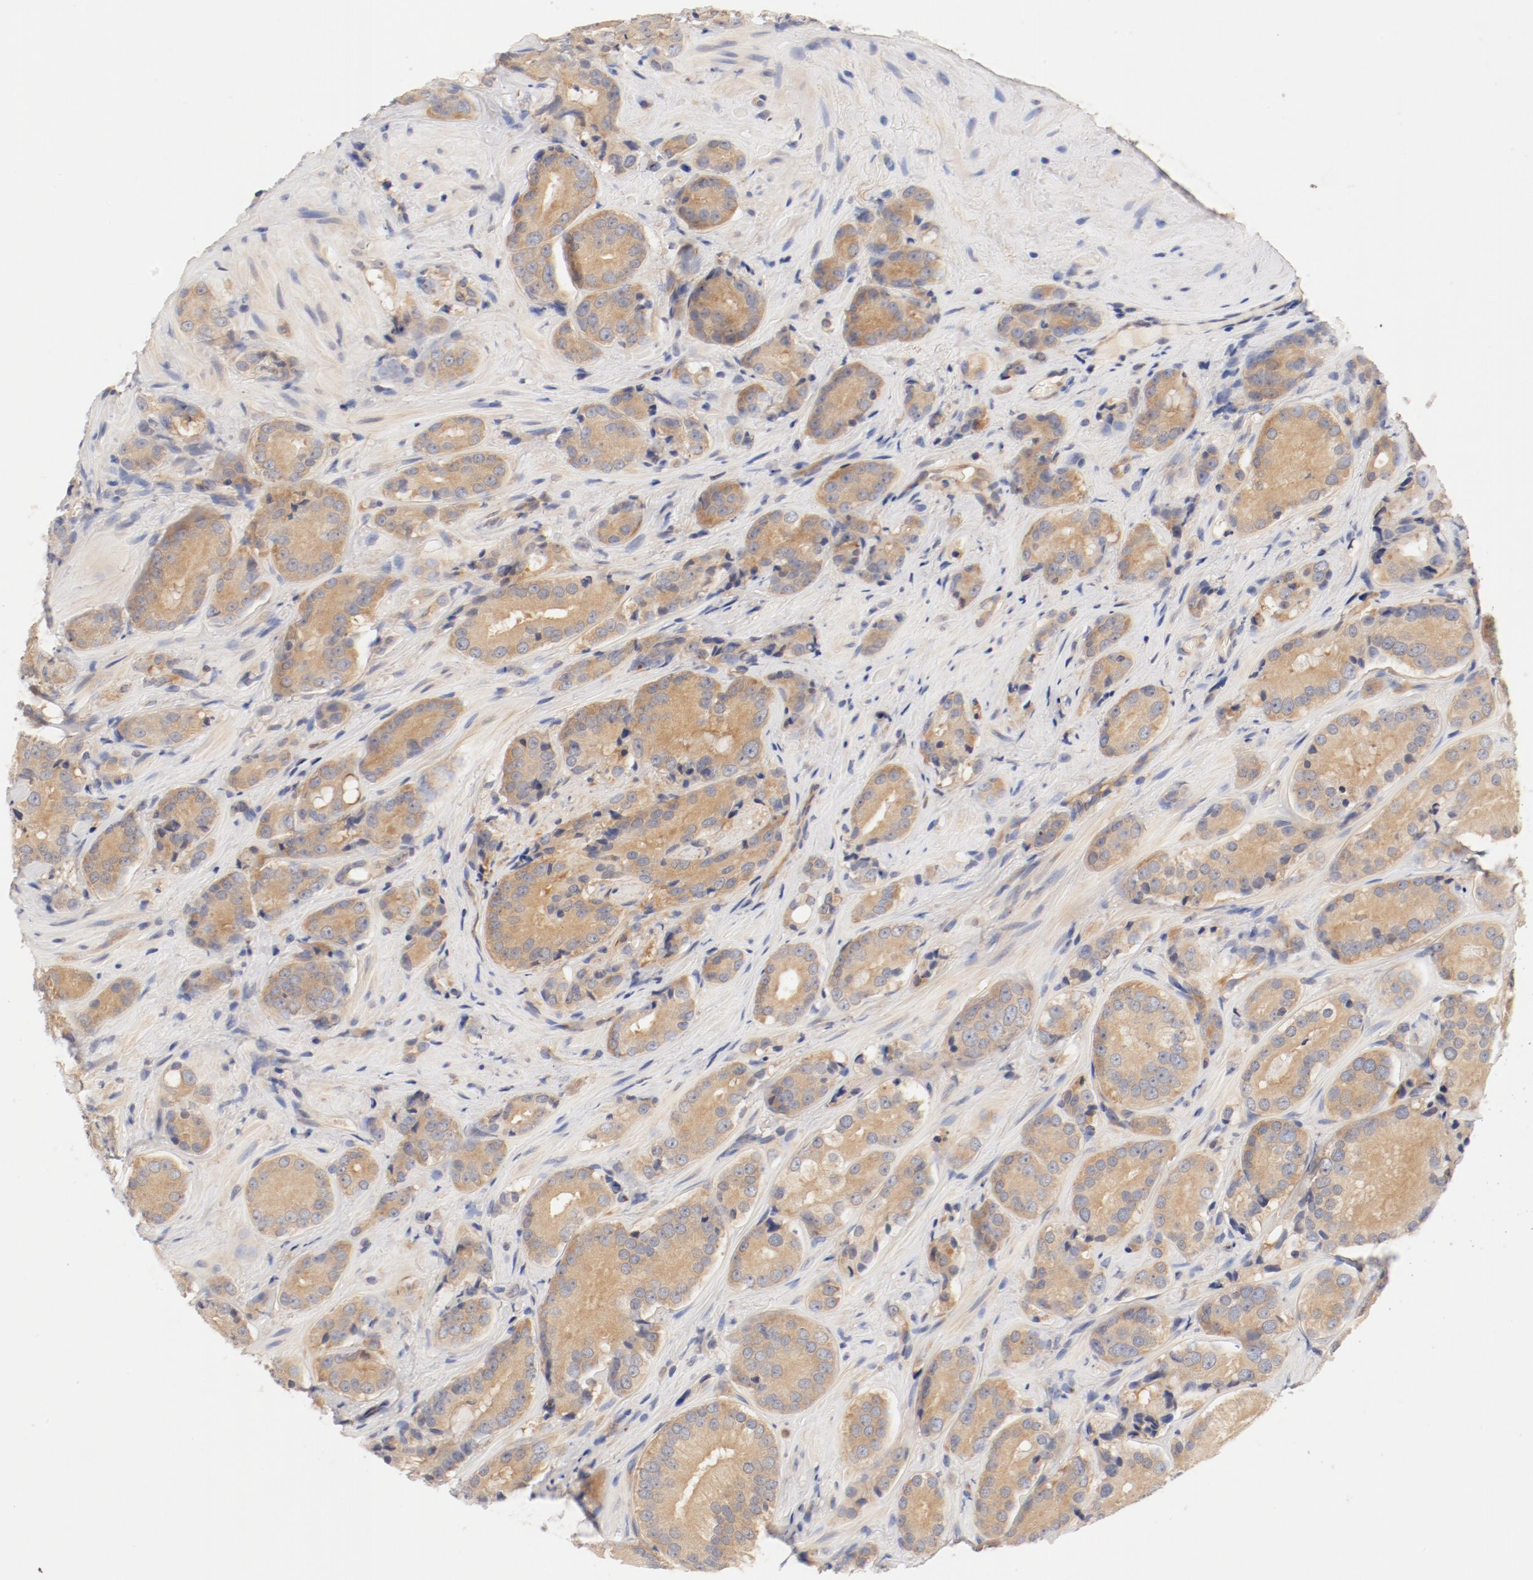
{"staining": {"intensity": "moderate", "quantity": ">75%", "location": "cytoplasmic/membranous"}, "tissue": "prostate cancer", "cell_type": "Tumor cells", "image_type": "cancer", "snomed": [{"axis": "morphology", "description": "Adenocarcinoma, High grade"}, {"axis": "topography", "description": "Prostate"}], "caption": "Immunohistochemistry (IHC) of adenocarcinoma (high-grade) (prostate) reveals medium levels of moderate cytoplasmic/membranous staining in about >75% of tumor cells.", "gene": "DYNC1H1", "patient": {"sex": "male", "age": 70}}